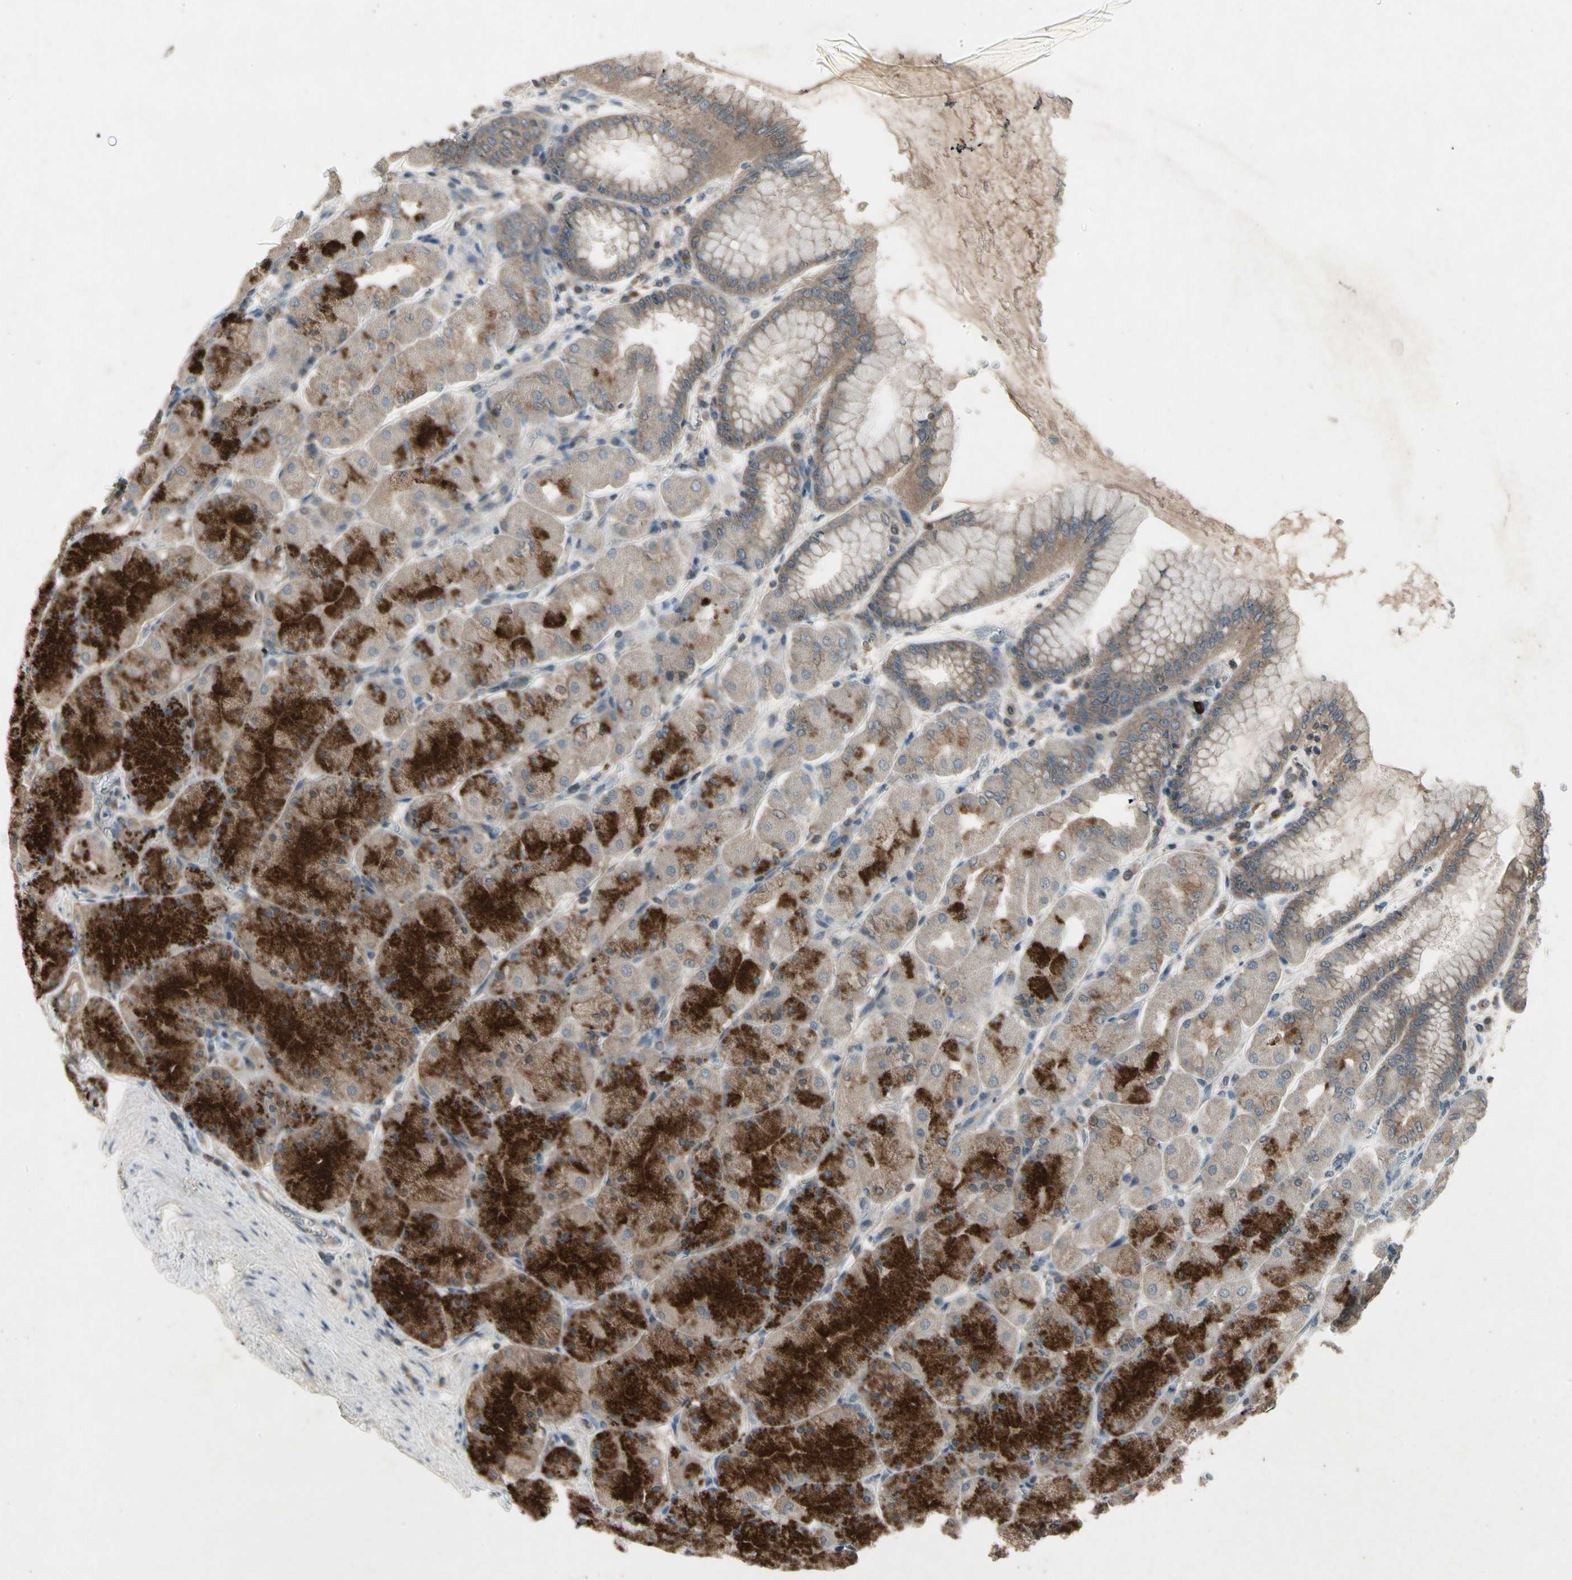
{"staining": {"intensity": "strong", "quantity": "25%-75%", "location": "cytoplasmic/membranous"}, "tissue": "stomach", "cell_type": "Glandular cells", "image_type": "normal", "snomed": [{"axis": "morphology", "description": "Normal tissue, NOS"}, {"axis": "topography", "description": "Stomach, upper"}], "caption": "Strong cytoplasmic/membranous expression for a protein is present in approximately 25%-75% of glandular cells of benign stomach using immunohistochemistry (IHC).", "gene": "NMI", "patient": {"sex": "female", "age": 56}}